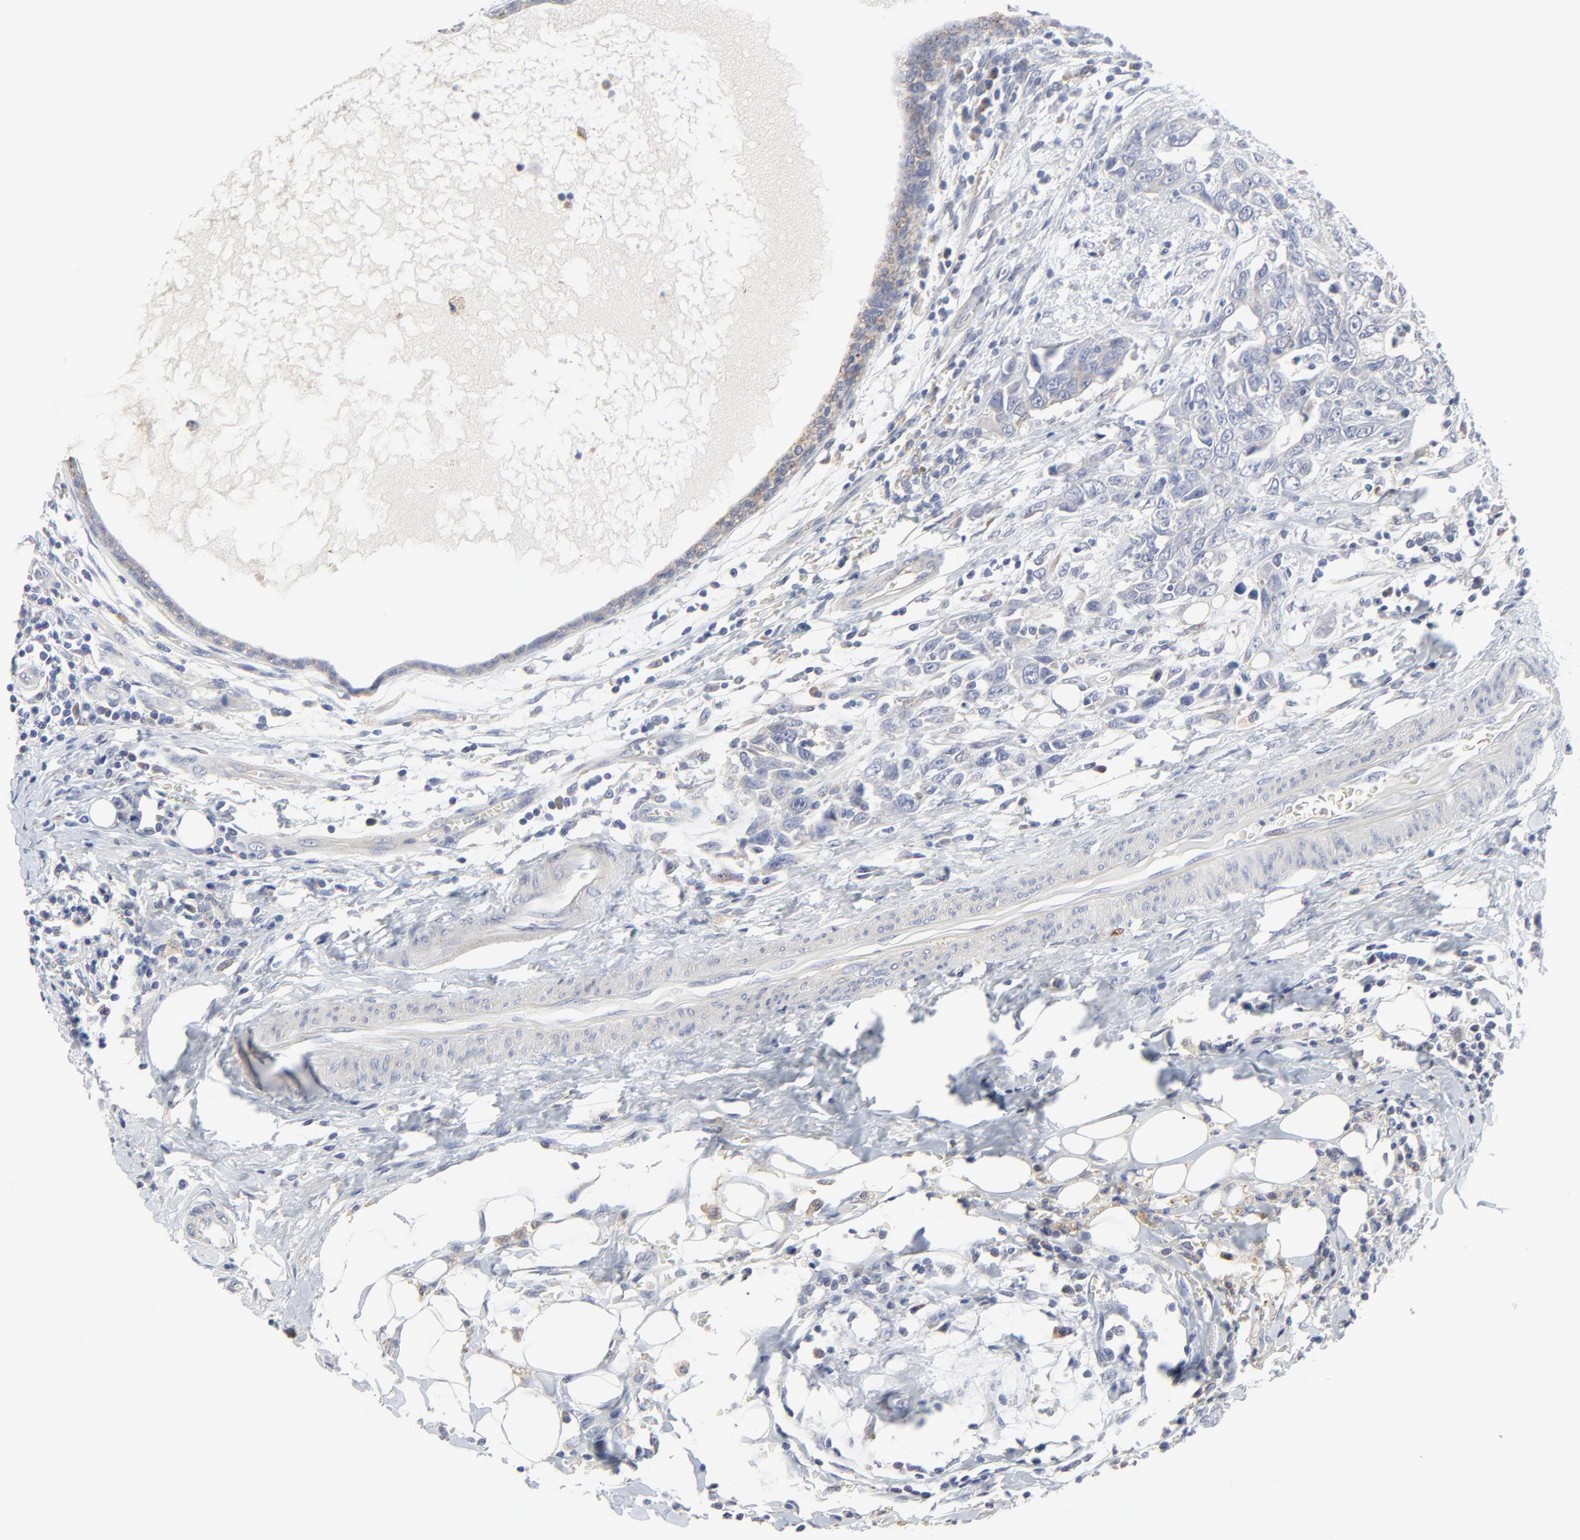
{"staining": {"intensity": "negative", "quantity": "none", "location": "none"}, "tissue": "breast cancer", "cell_type": "Tumor cells", "image_type": "cancer", "snomed": [{"axis": "morphology", "description": "Duct carcinoma"}, {"axis": "topography", "description": "Breast"}], "caption": "Tumor cells show no significant protein positivity in infiltrating ductal carcinoma (breast).", "gene": "DHRSX", "patient": {"sex": "female", "age": 50}}